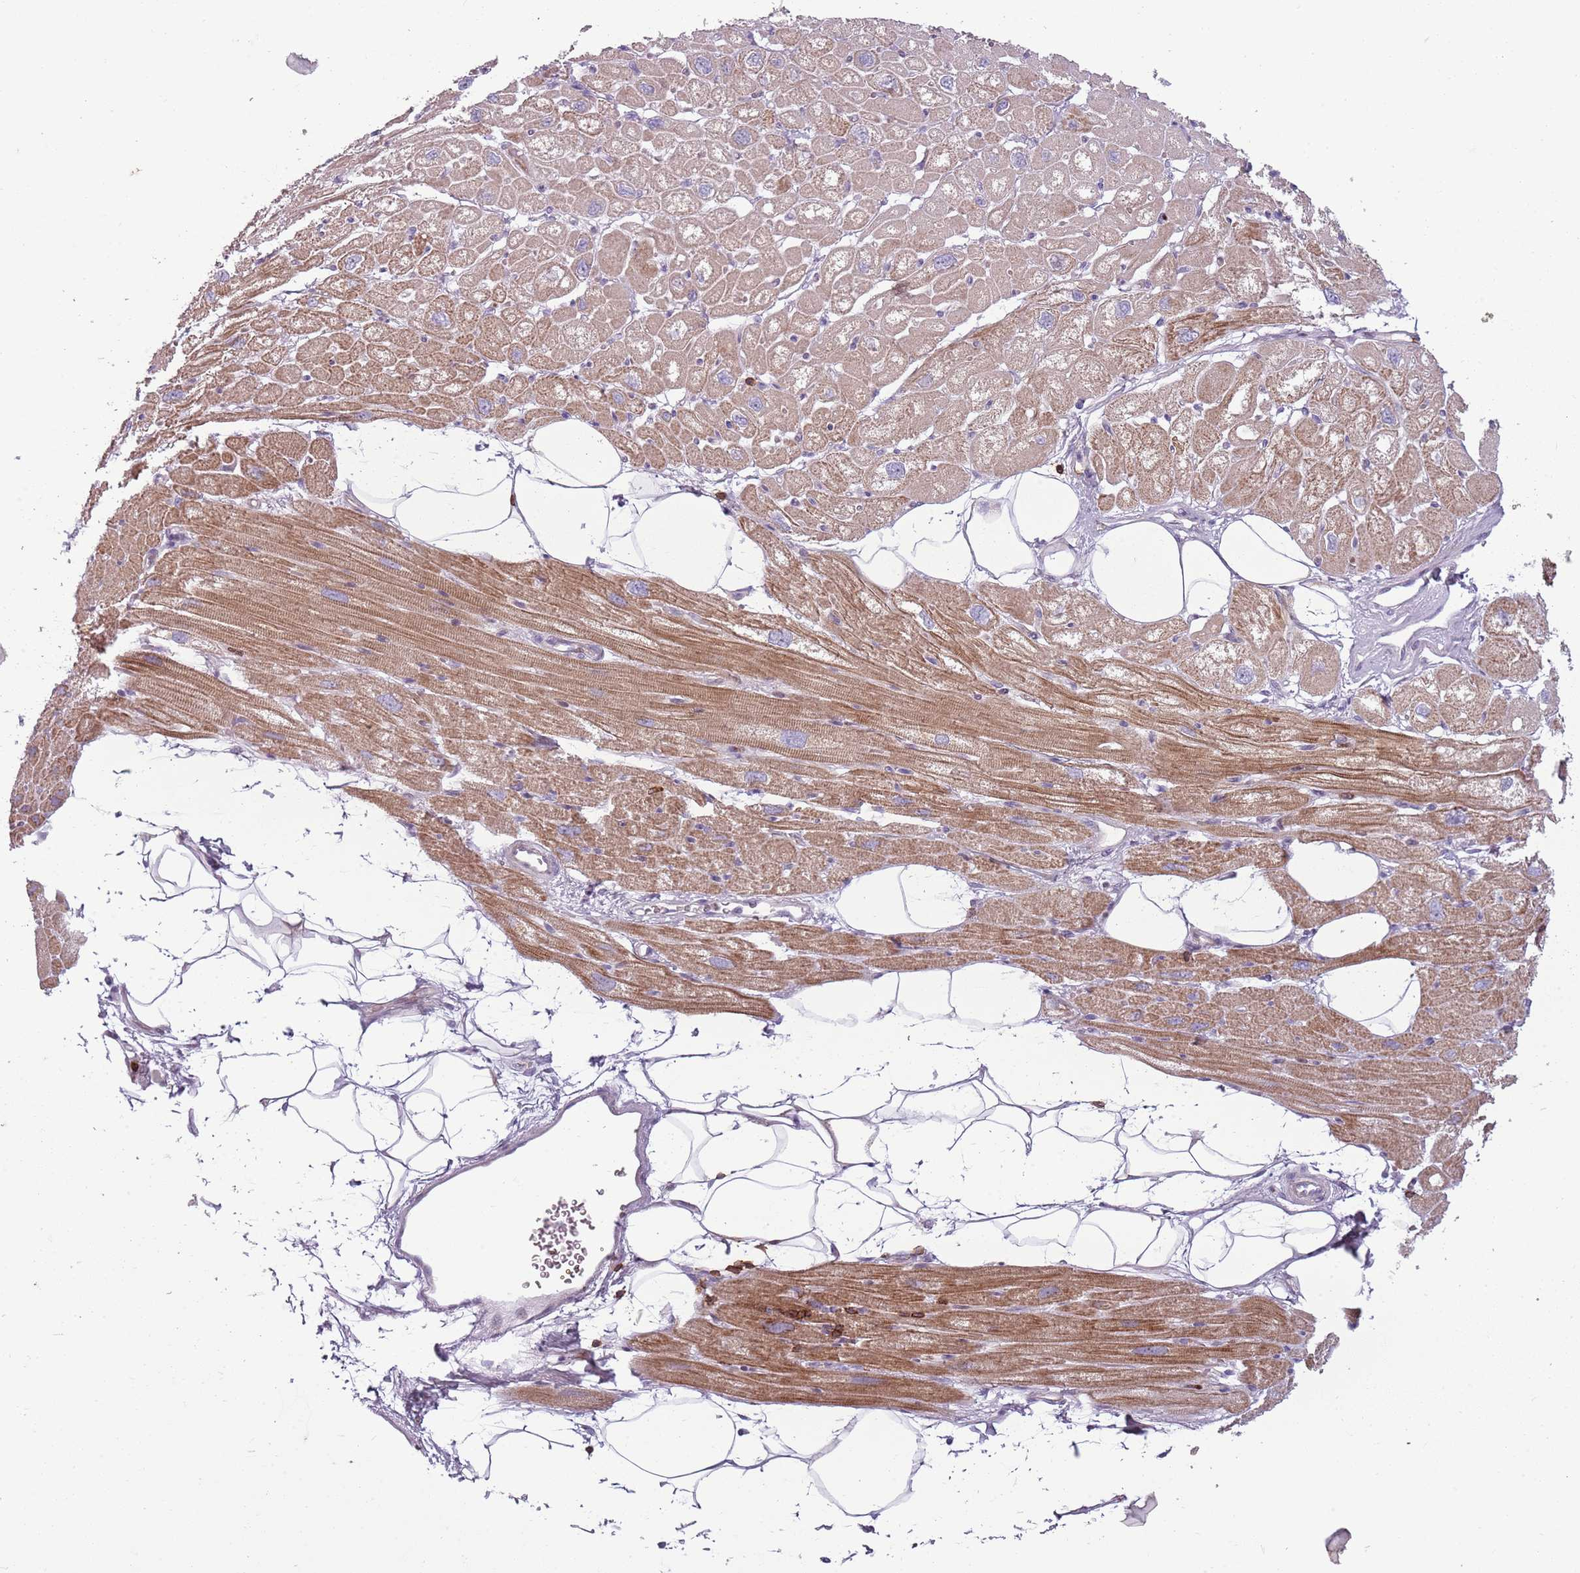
{"staining": {"intensity": "moderate", "quantity": "25%-75%", "location": "cytoplasmic/membranous"}, "tissue": "heart muscle", "cell_type": "Cardiomyocytes", "image_type": "normal", "snomed": [{"axis": "morphology", "description": "Normal tissue, NOS"}, {"axis": "topography", "description": "Heart"}], "caption": "Cardiomyocytes demonstrate medium levels of moderate cytoplasmic/membranous positivity in about 25%-75% of cells in normal human heart muscle. The protein of interest is stained brown, and the nuclei are stained in blue (DAB (3,3'-diaminobenzidine) IHC with brightfield microscopy, high magnification).", "gene": "ZNF583", "patient": {"sex": "male", "age": 50}}